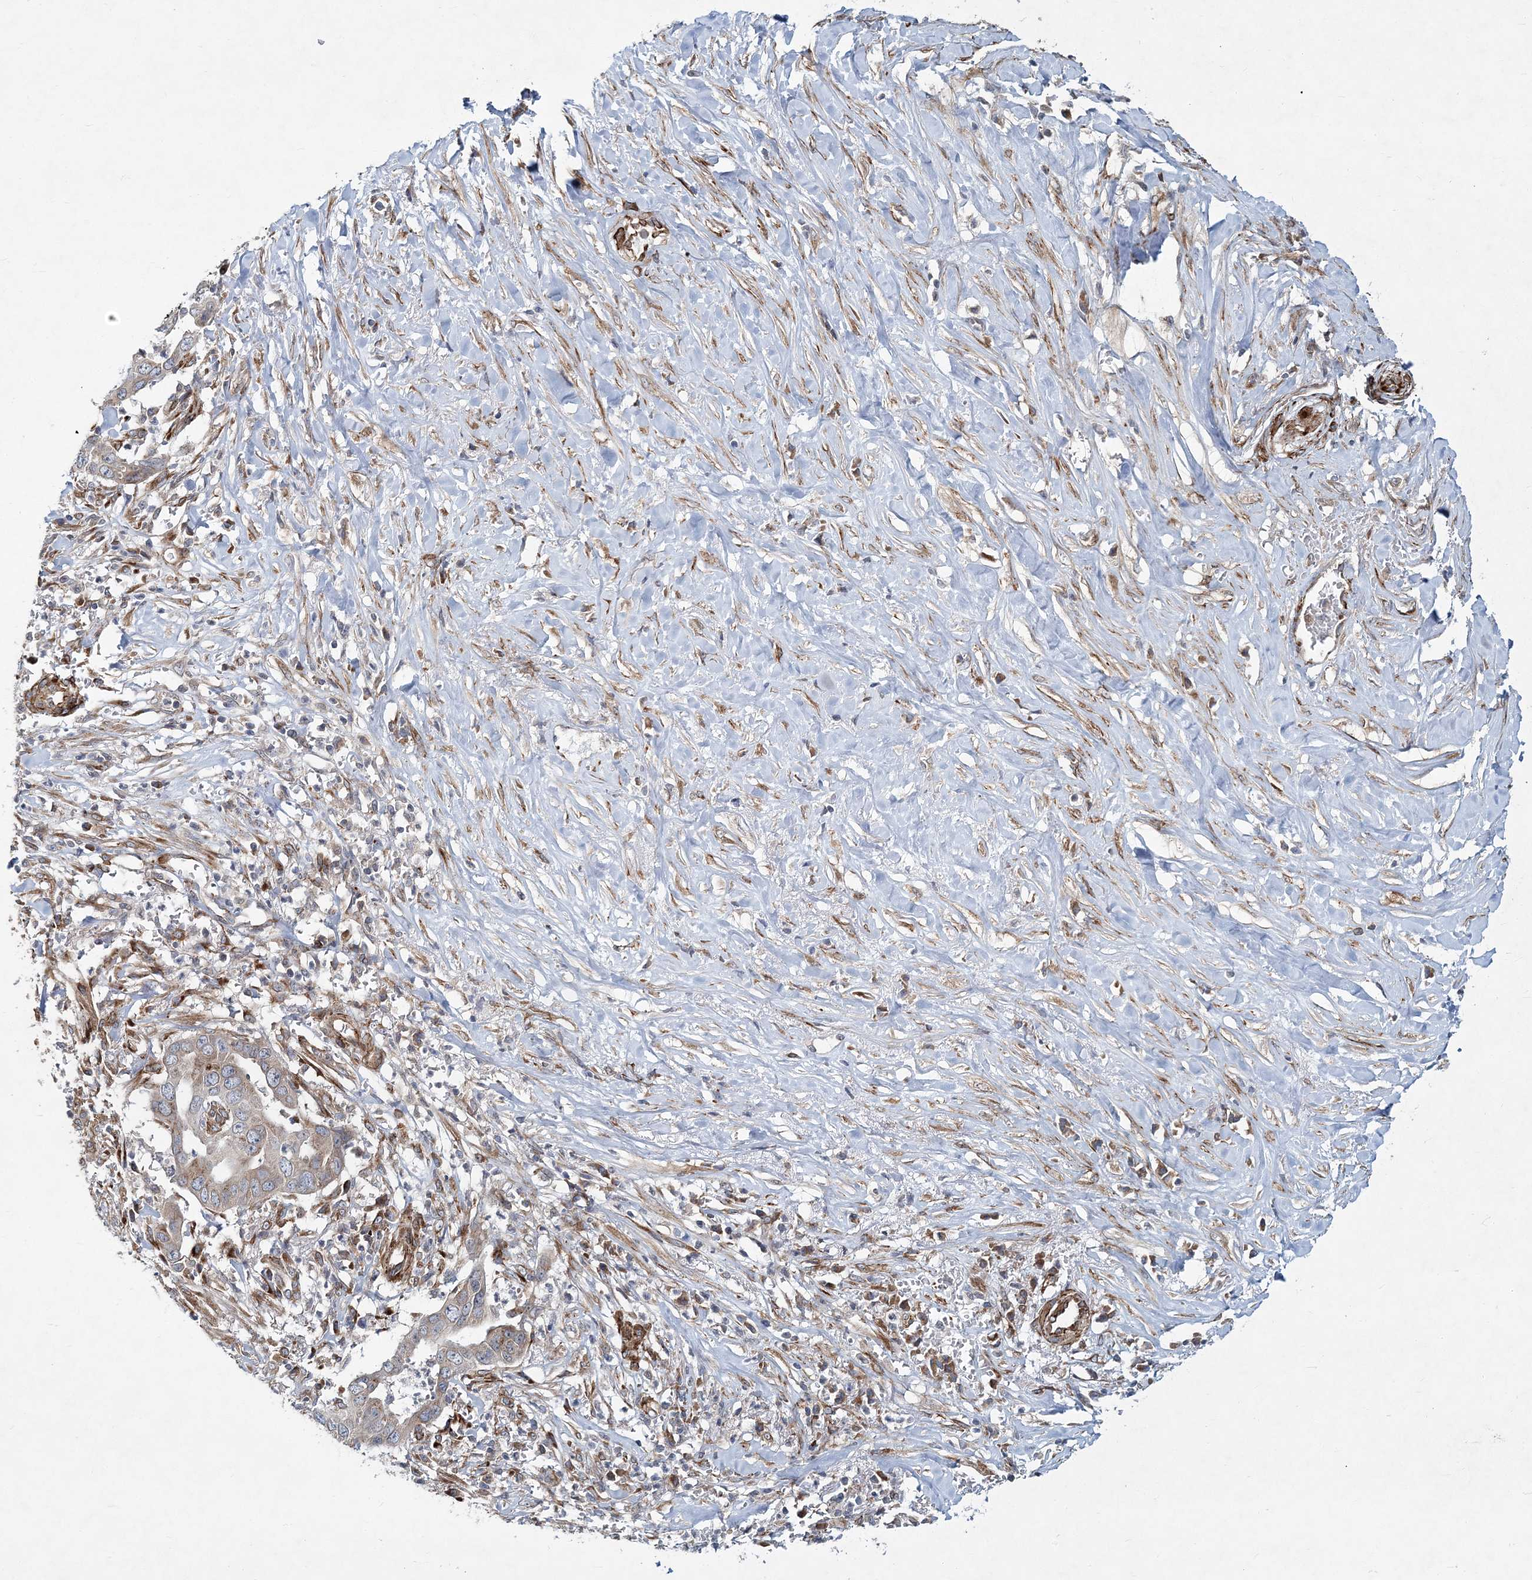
{"staining": {"intensity": "weak", "quantity": "25%-75%", "location": "cytoplasmic/membranous"}, "tissue": "liver cancer", "cell_type": "Tumor cells", "image_type": "cancer", "snomed": [{"axis": "morphology", "description": "Cholangiocarcinoma"}, {"axis": "topography", "description": "Liver"}], "caption": "Approximately 25%-75% of tumor cells in cholangiocarcinoma (liver) exhibit weak cytoplasmic/membranous protein staining as visualized by brown immunohistochemical staining.", "gene": "NBAS", "patient": {"sex": "female", "age": 79}}